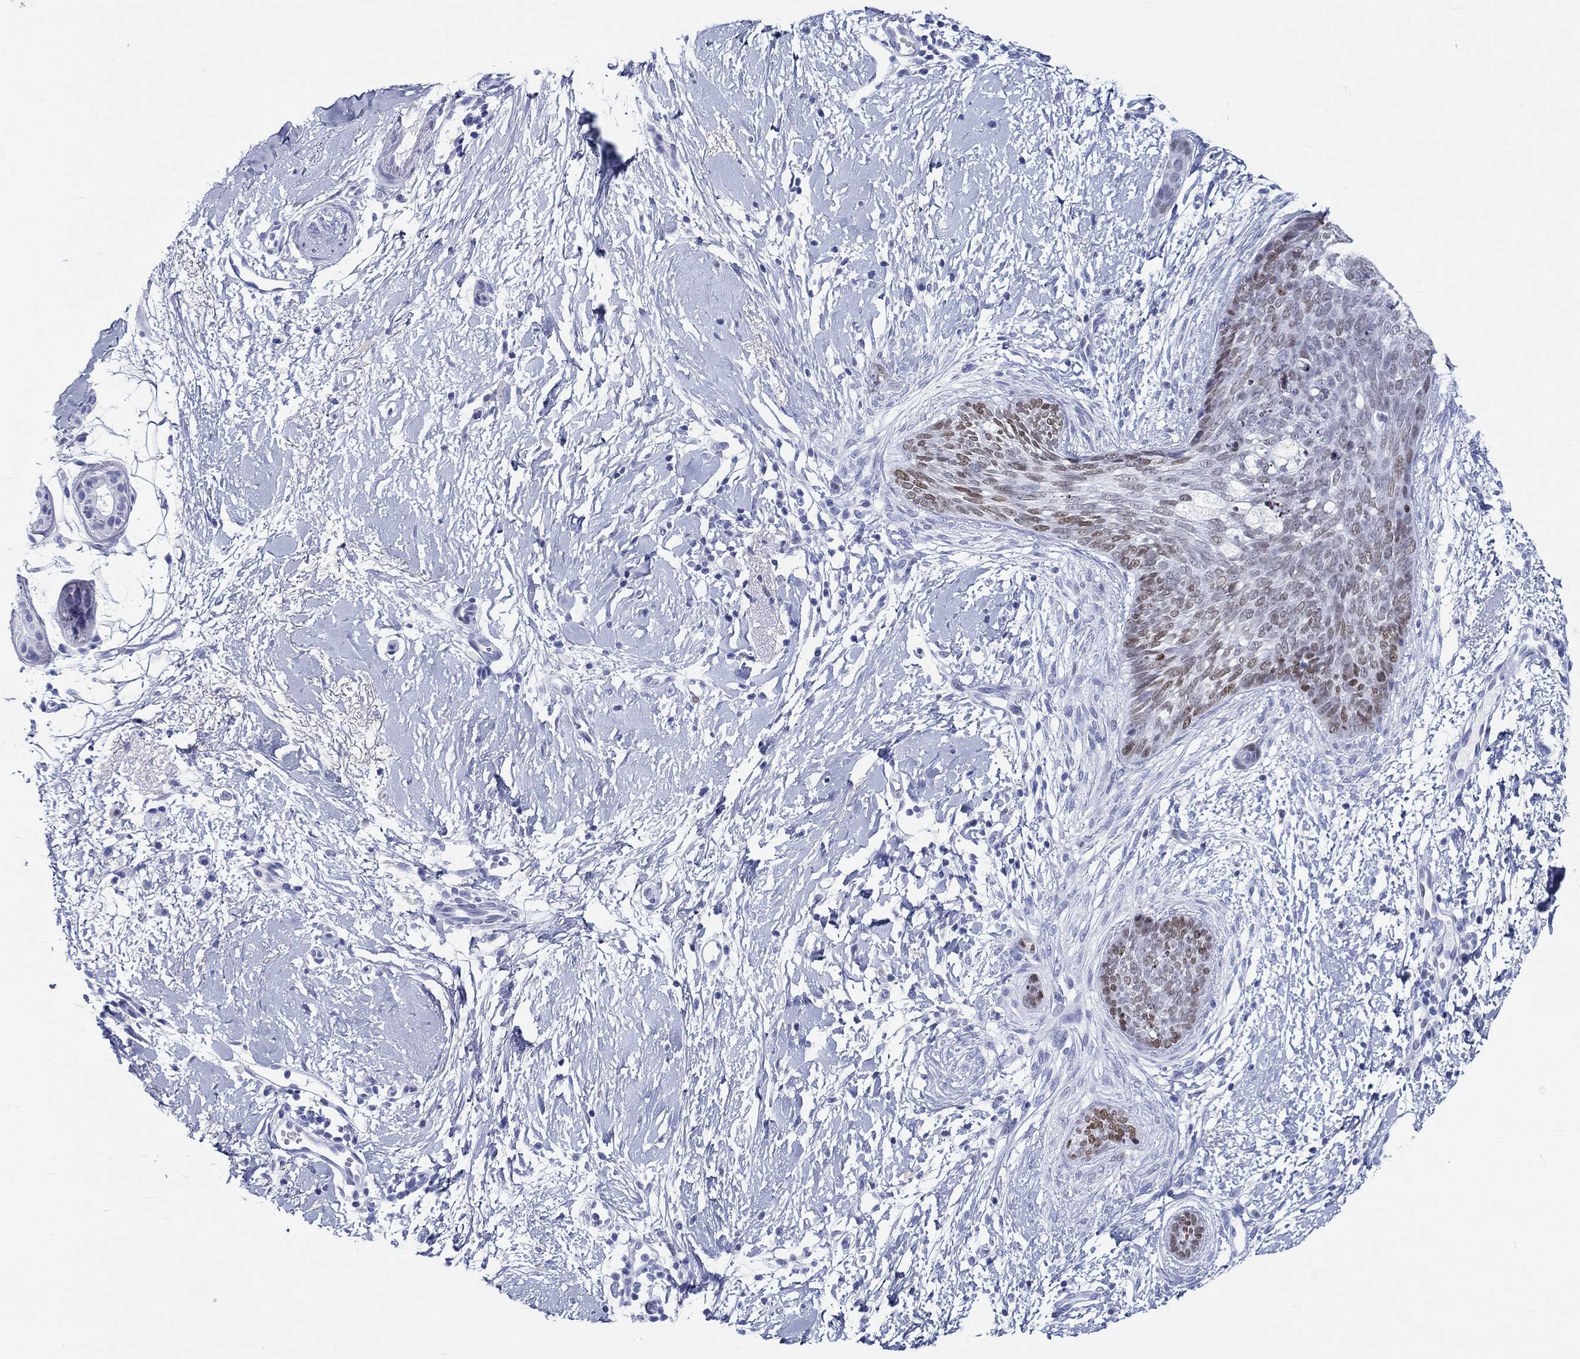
{"staining": {"intensity": "moderate", "quantity": "25%-75%", "location": "nuclear"}, "tissue": "skin cancer", "cell_type": "Tumor cells", "image_type": "cancer", "snomed": [{"axis": "morphology", "description": "Normal tissue, NOS"}, {"axis": "morphology", "description": "Basal cell carcinoma"}, {"axis": "topography", "description": "Skin"}], "caption": "Immunohistochemistry (IHC) staining of skin cancer (basal cell carcinoma), which displays medium levels of moderate nuclear expression in approximately 25%-75% of tumor cells indicating moderate nuclear protein staining. The staining was performed using DAB (brown) for protein detection and nuclei were counterstained in hematoxylin (blue).", "gene": "H1-1", "patient": {"sex": "male", "age": 84}}